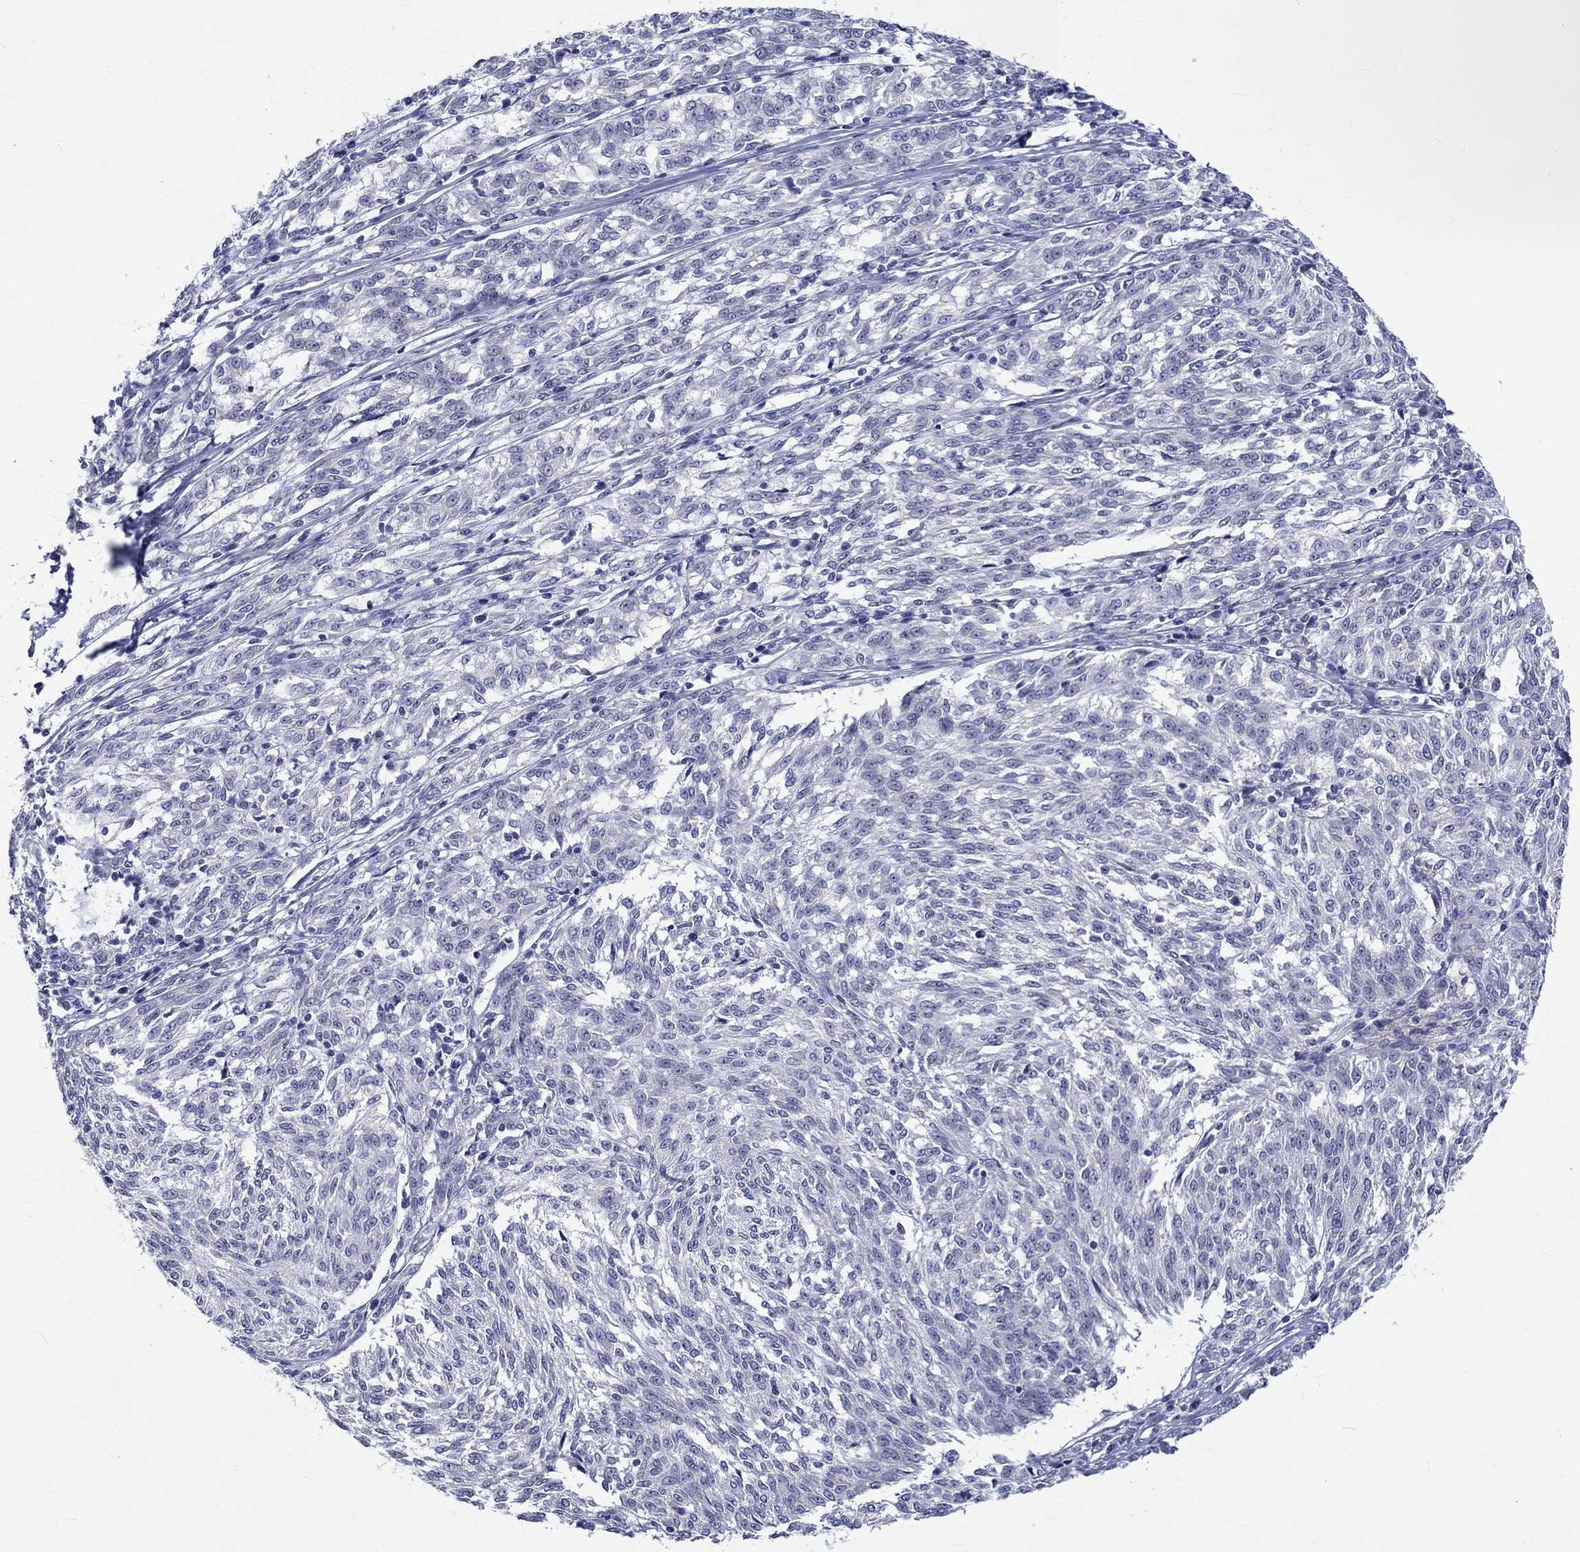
{"staining": {"intensity": "negative", "quantity": "none", "location": "none"}, "tissue": "melanoma", "cell_type": "Tumor cells", "image_type": "cancer", "snomed": [{"axis": "morphology", "description": "Malignant melanoma, NOS"}, {"axis": "topography", "description": "Skin"}], "caption": "An immunohistochemistry photomicrograph of melanoma is shown. There is no staining in tumor cells of melanoma. (DAB immunohistochemistry (IHC) visualized using brightfield microscopy, high magnification).", "gene": "ST6GALNAC1", "patient": {"sex": "female", "age": 72}}